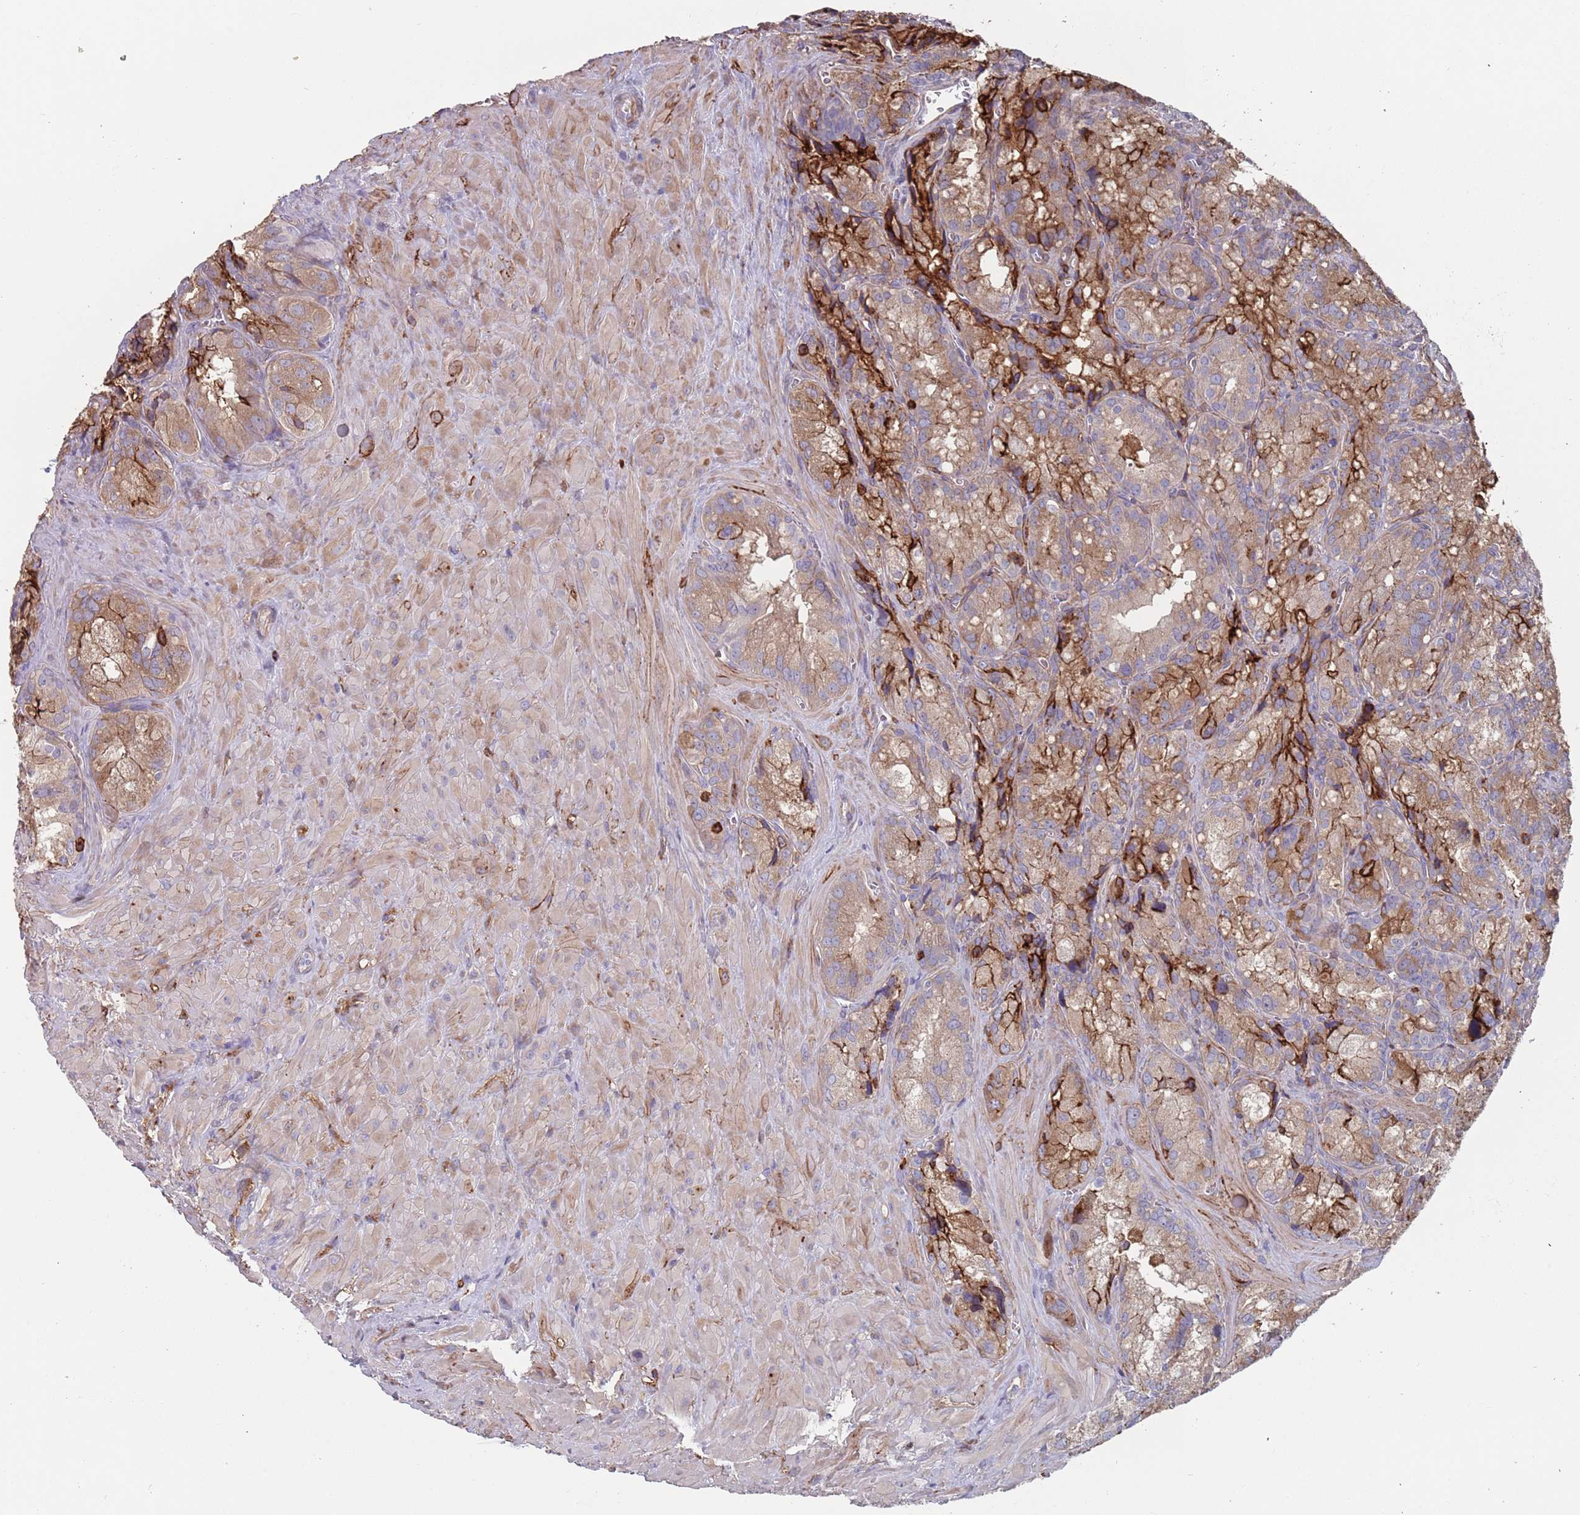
{"staining": {"intensity": "moderate", "quantity": ">75%", "location": "cytoplasmic/membranous"}, "tissue": "seminal vesicle", "cell_type": "Glandular cells", "image_type": "normal", "snomed": [{"axis": "morphology", "description": "Normal tissue, NOS"}, {"axis": "topography", "description": "Seminal veicle"}], "caption": "Normal seminal vesicle was stained to show a protein in brown. There is medium levels of moderate cytoplasmic/membranous staining in about >75% of glandular cells.", "gene": "RNF144A", "patient": {"sex": "male", "age": 62}}